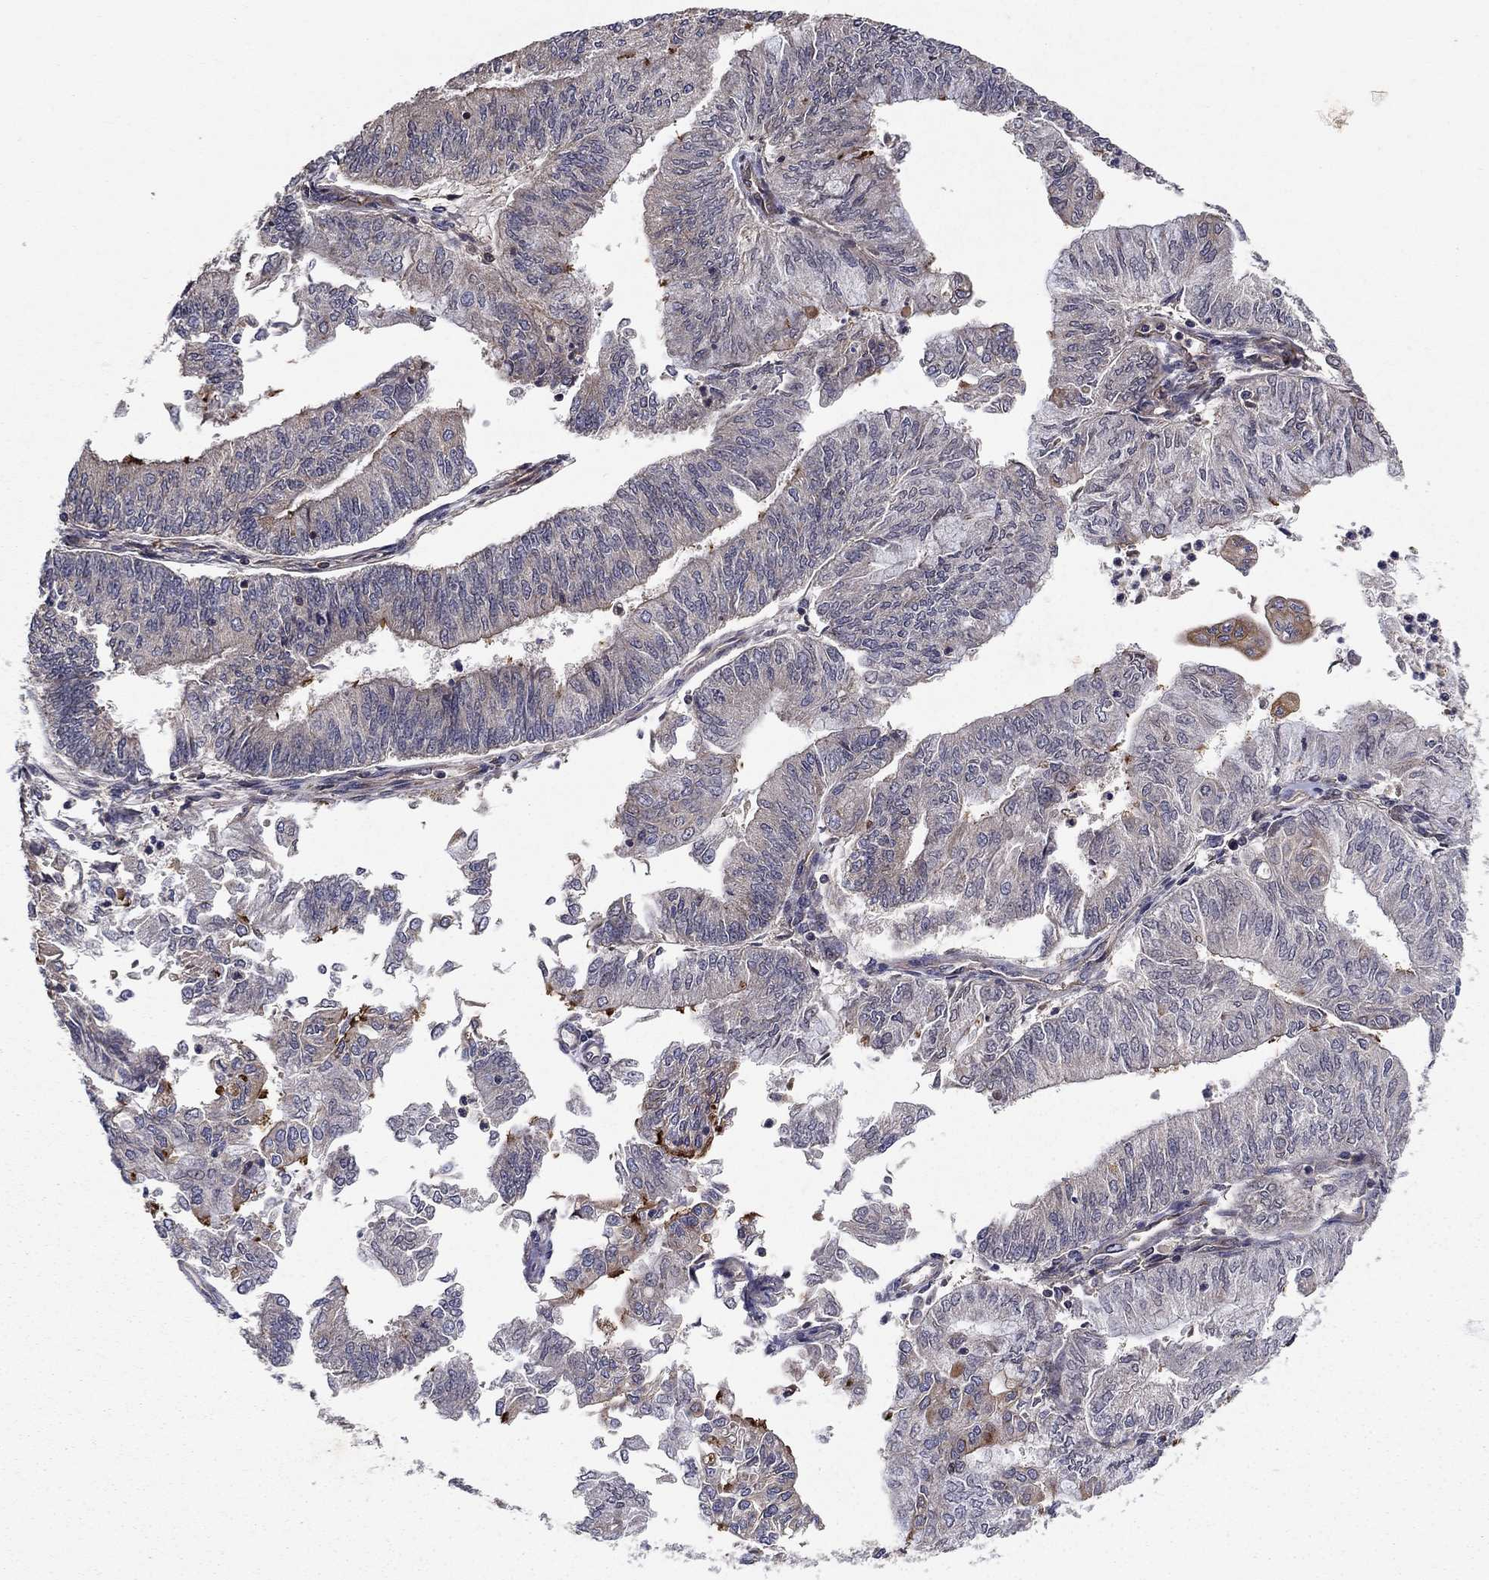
{"staining": {"intensity": "strong", "quantity": "<25%", "location": "cytoplasmic/membranous"}, "tissue": "endometrial cancer", "cell_type": "Tumor cells", "image_type": "cancer", "snomed": [{"axis": "morphology", "description": "Adenocarcinoma, NOS"}, {"axis": "topography", "description": "Endometrium"}], "caption": "Tumor cells show strong cytoplasmic/membranous expression in about <25% of cells in endometrial cancer. (DAB IHC with brightfield microscopy, high magnification).", "gene": "BMERB1", "patient": {"sex": "female", "age": 59}}